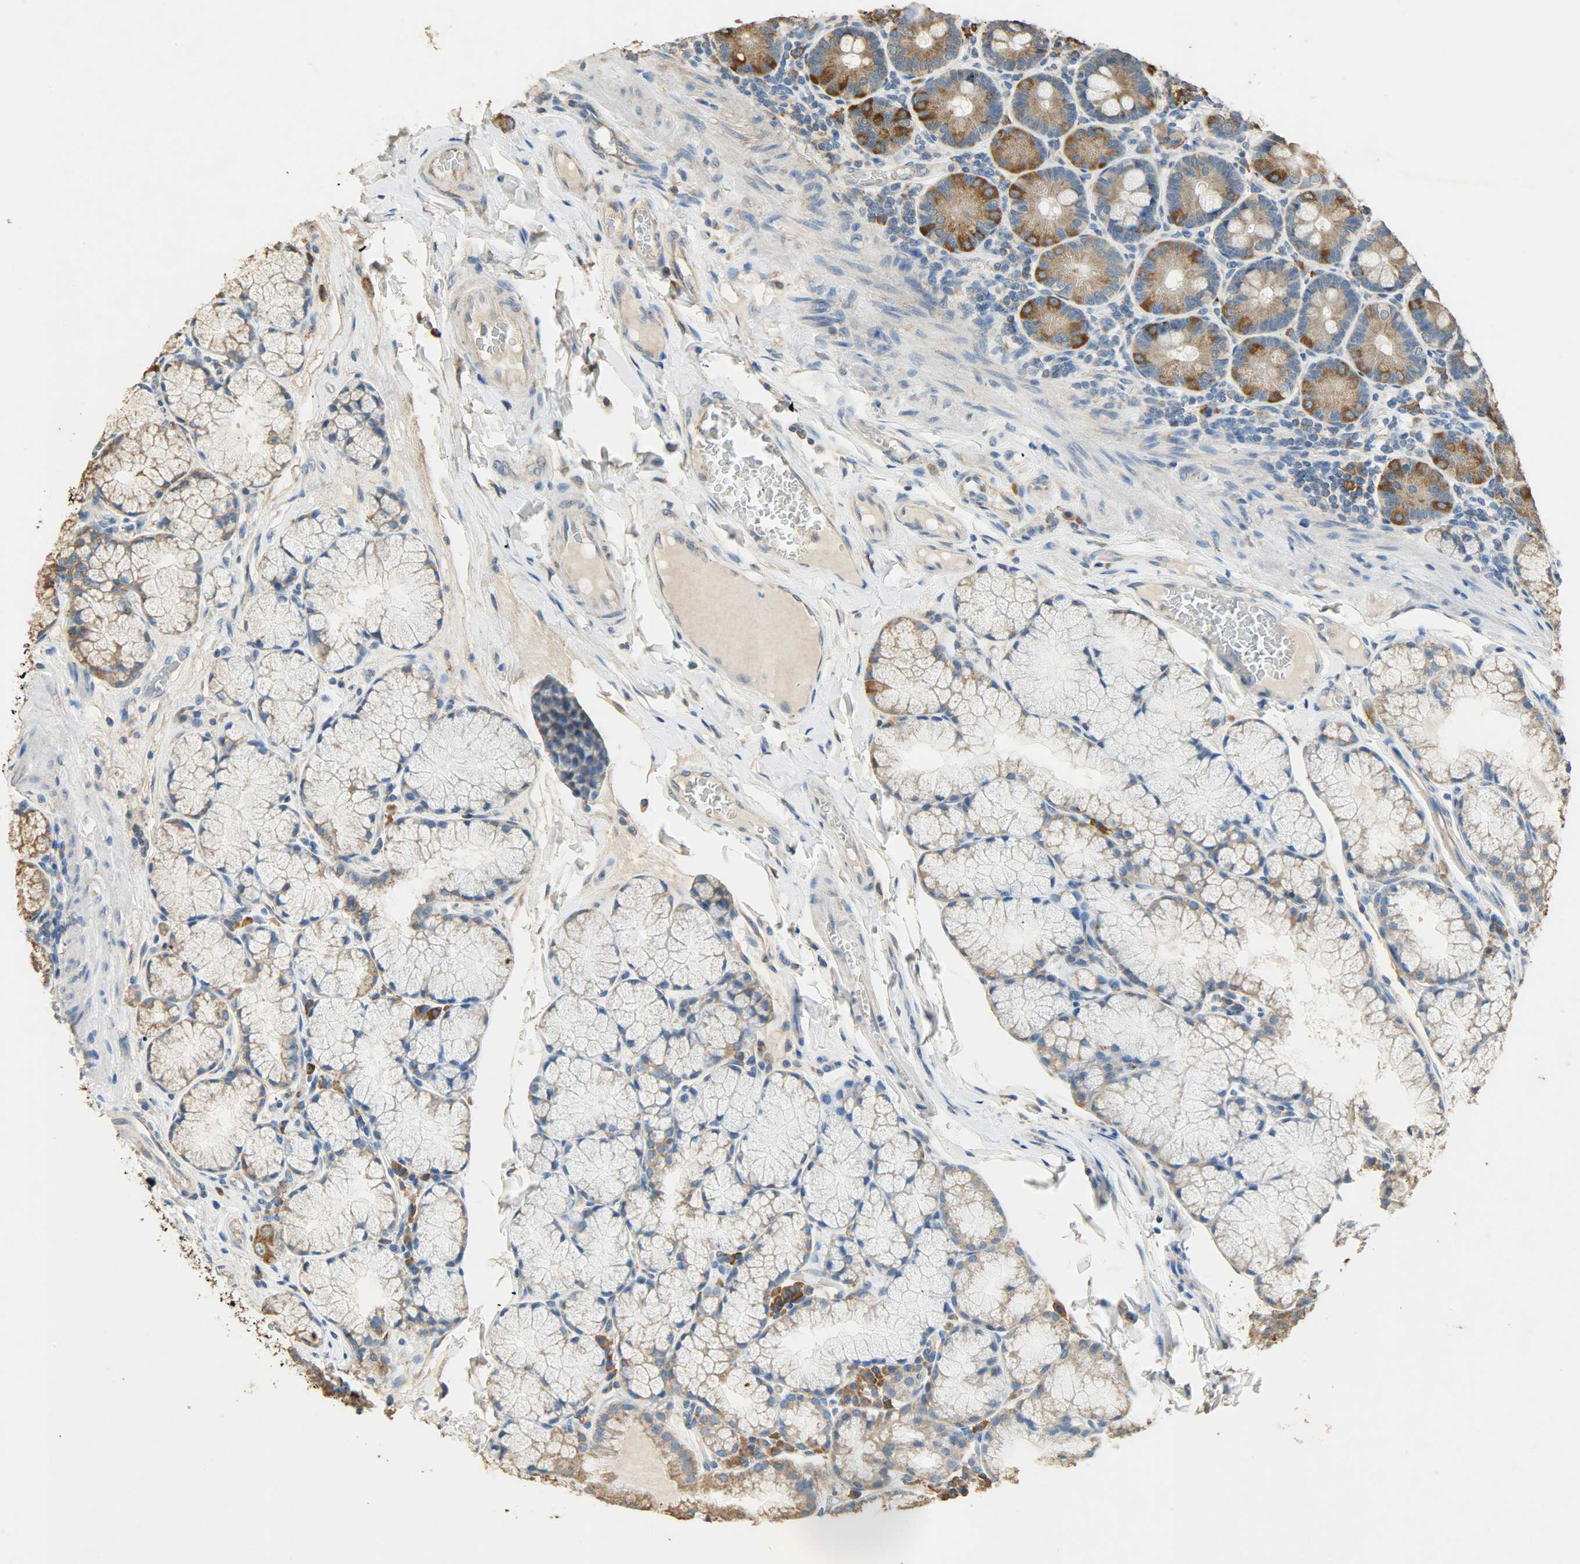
{"staining": {"intensity": "moderate", "quantity": ">75%", "location": "cytoplasmic/membranous"}, "tissue": "duodenum", "cell_type": "Glandular cells", "image_type": "normal", "snomed": [{"axis": "morphology", "description": "Normal tissue, NOS"}, {"axis": "topography", "description": "Duodenum"}], "caption": "Moderate cytoplasmic/membranous staining is present in approximately >75% of glandular cells in benign duodenum.", "gene": "HSPA5", "patient": {"sex": "male", "age": 50}}